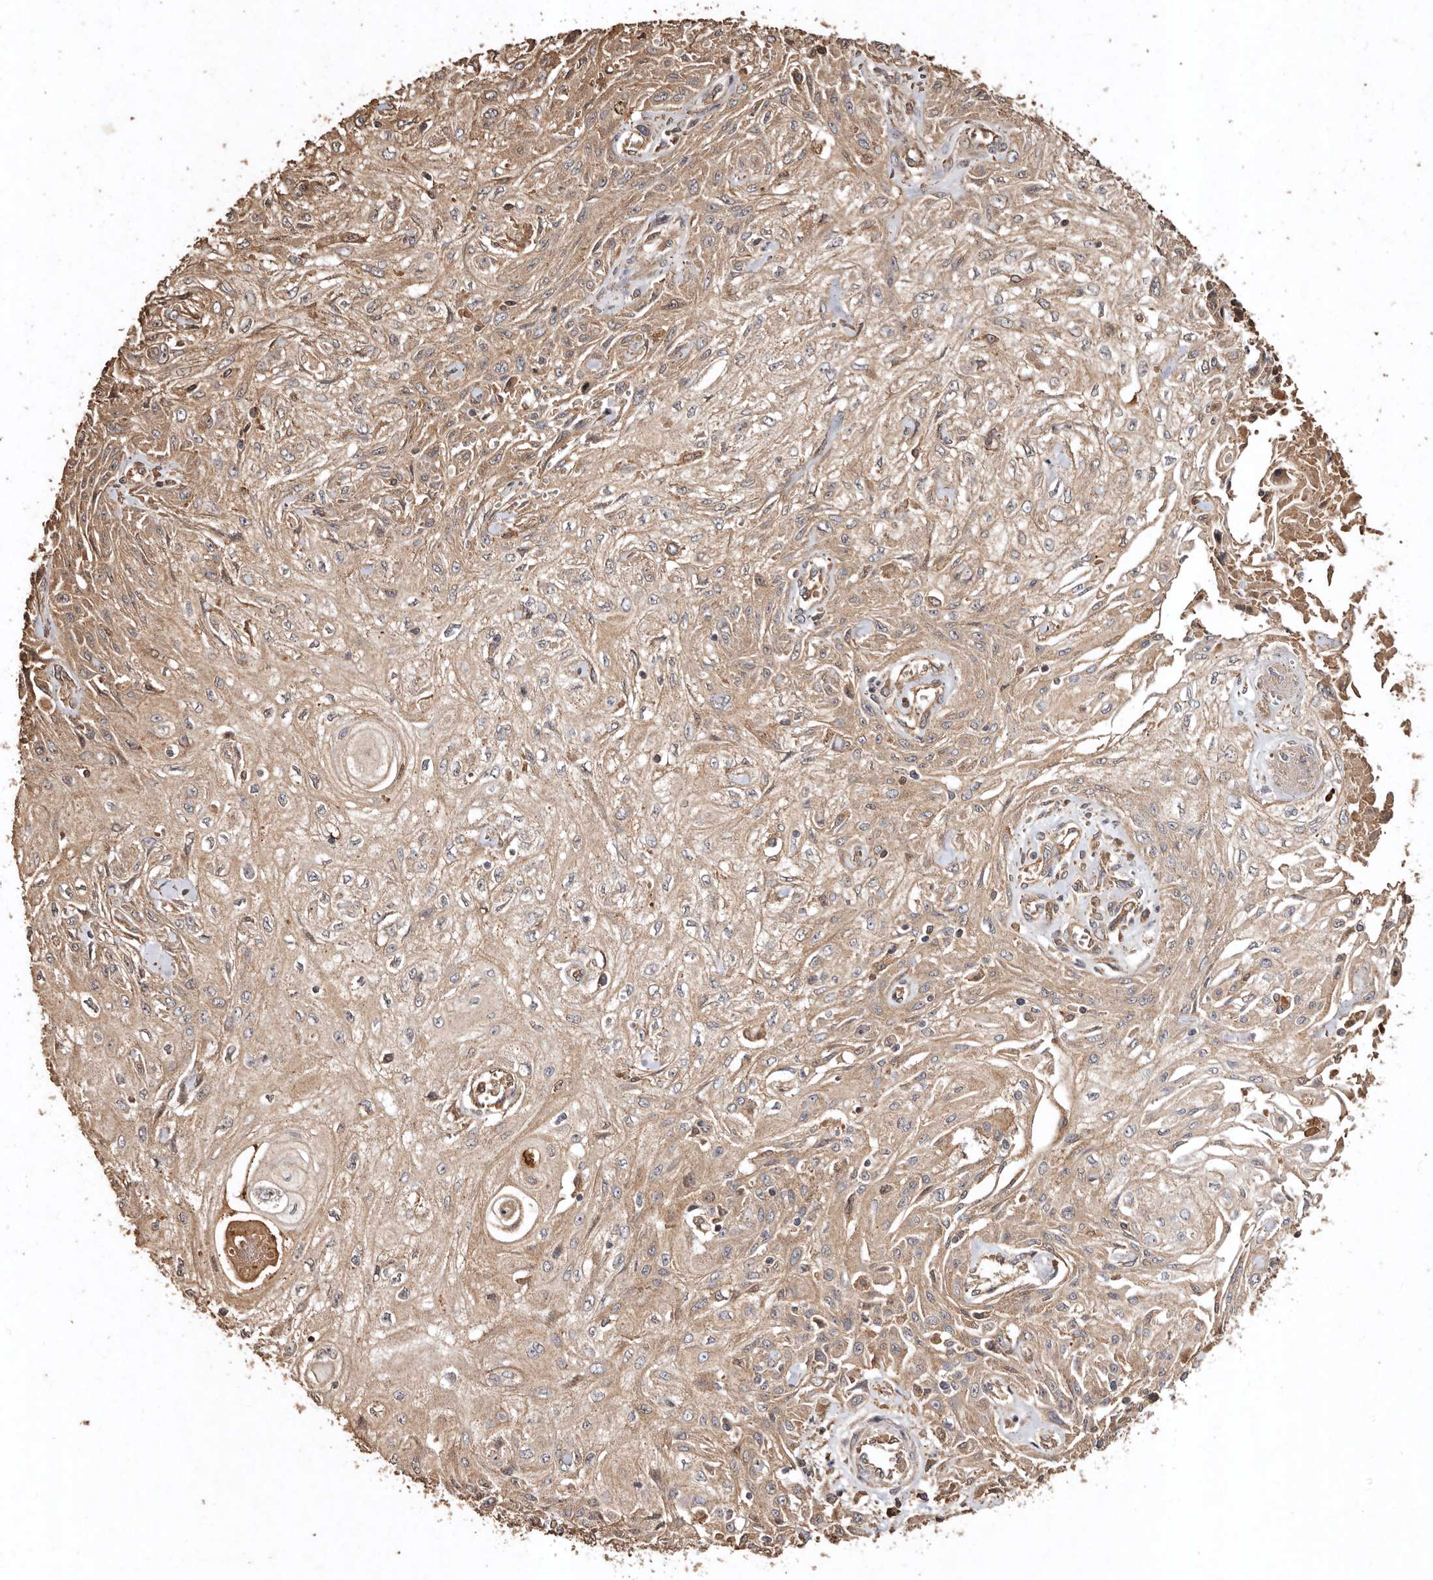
{"staining": {"intensity": "moderate", "quantity": ">75%", "location": "cytoplasmic/membranous"}, "tissue": "skin cancer", "cell_type": "Tumor cells", "image_type": "cancer", "snomed": [{"axis": "morphology", "description": "Squamous cell carcinoma, NOS"}, {"axis": "morphology", "description": "Squamous cell carcinoma, metastatic, NOS"}, {"axis": "topography", "description": "Skin"}, {"axis": "topography", "description": "Lymph node"}], "caption": "Immunohistochemistry (IHC) (DAB) staining of human skin cancer demonstrates moderate cytoplasmic/membranous protein expression in about >75% of tumor cells.", "gene": "FARS2", "patient": {"sex": "male", "age": 75}}